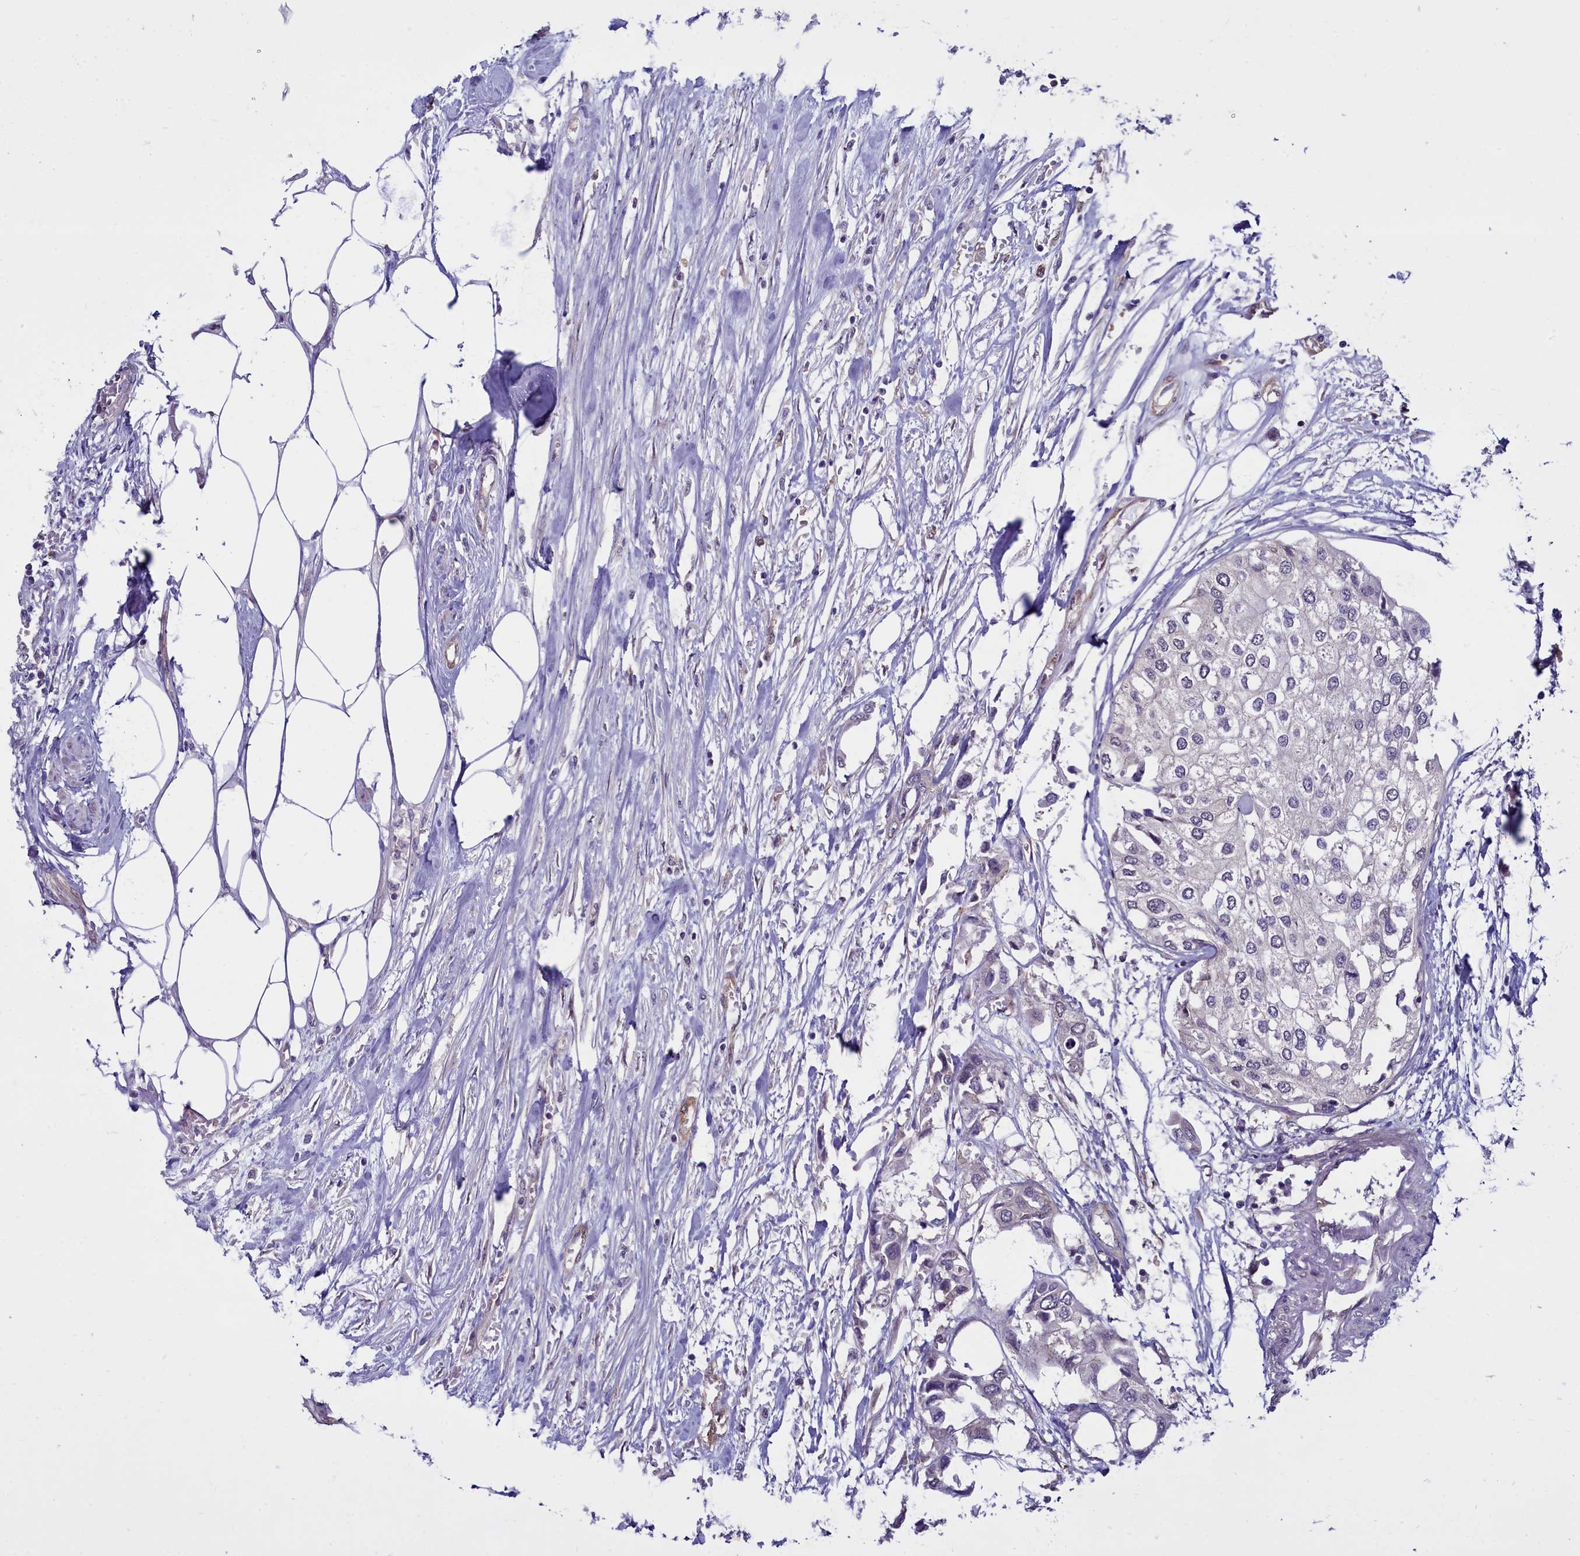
{"staining": {"intensity": "negative", "quantity": "none", "location": "none"}, "tissue": "urothelial cancer", "cell_type": "Tumor cells", "image_type": "cancer", "snomed": [{"axis": "morphology", "description": "Urothelial carcinoma, High grade"}, {"axis": "topography", "description": "Urinary bladder"}], "caption": "Immunohistochemistry (IHC) histopathology image of high-grade urothelial carcinoma stained for a protein (brown), which exhibits no staining in tumor cells.", "gene": "BCAR1", "patient": {"sex": "male", "age": 64}}